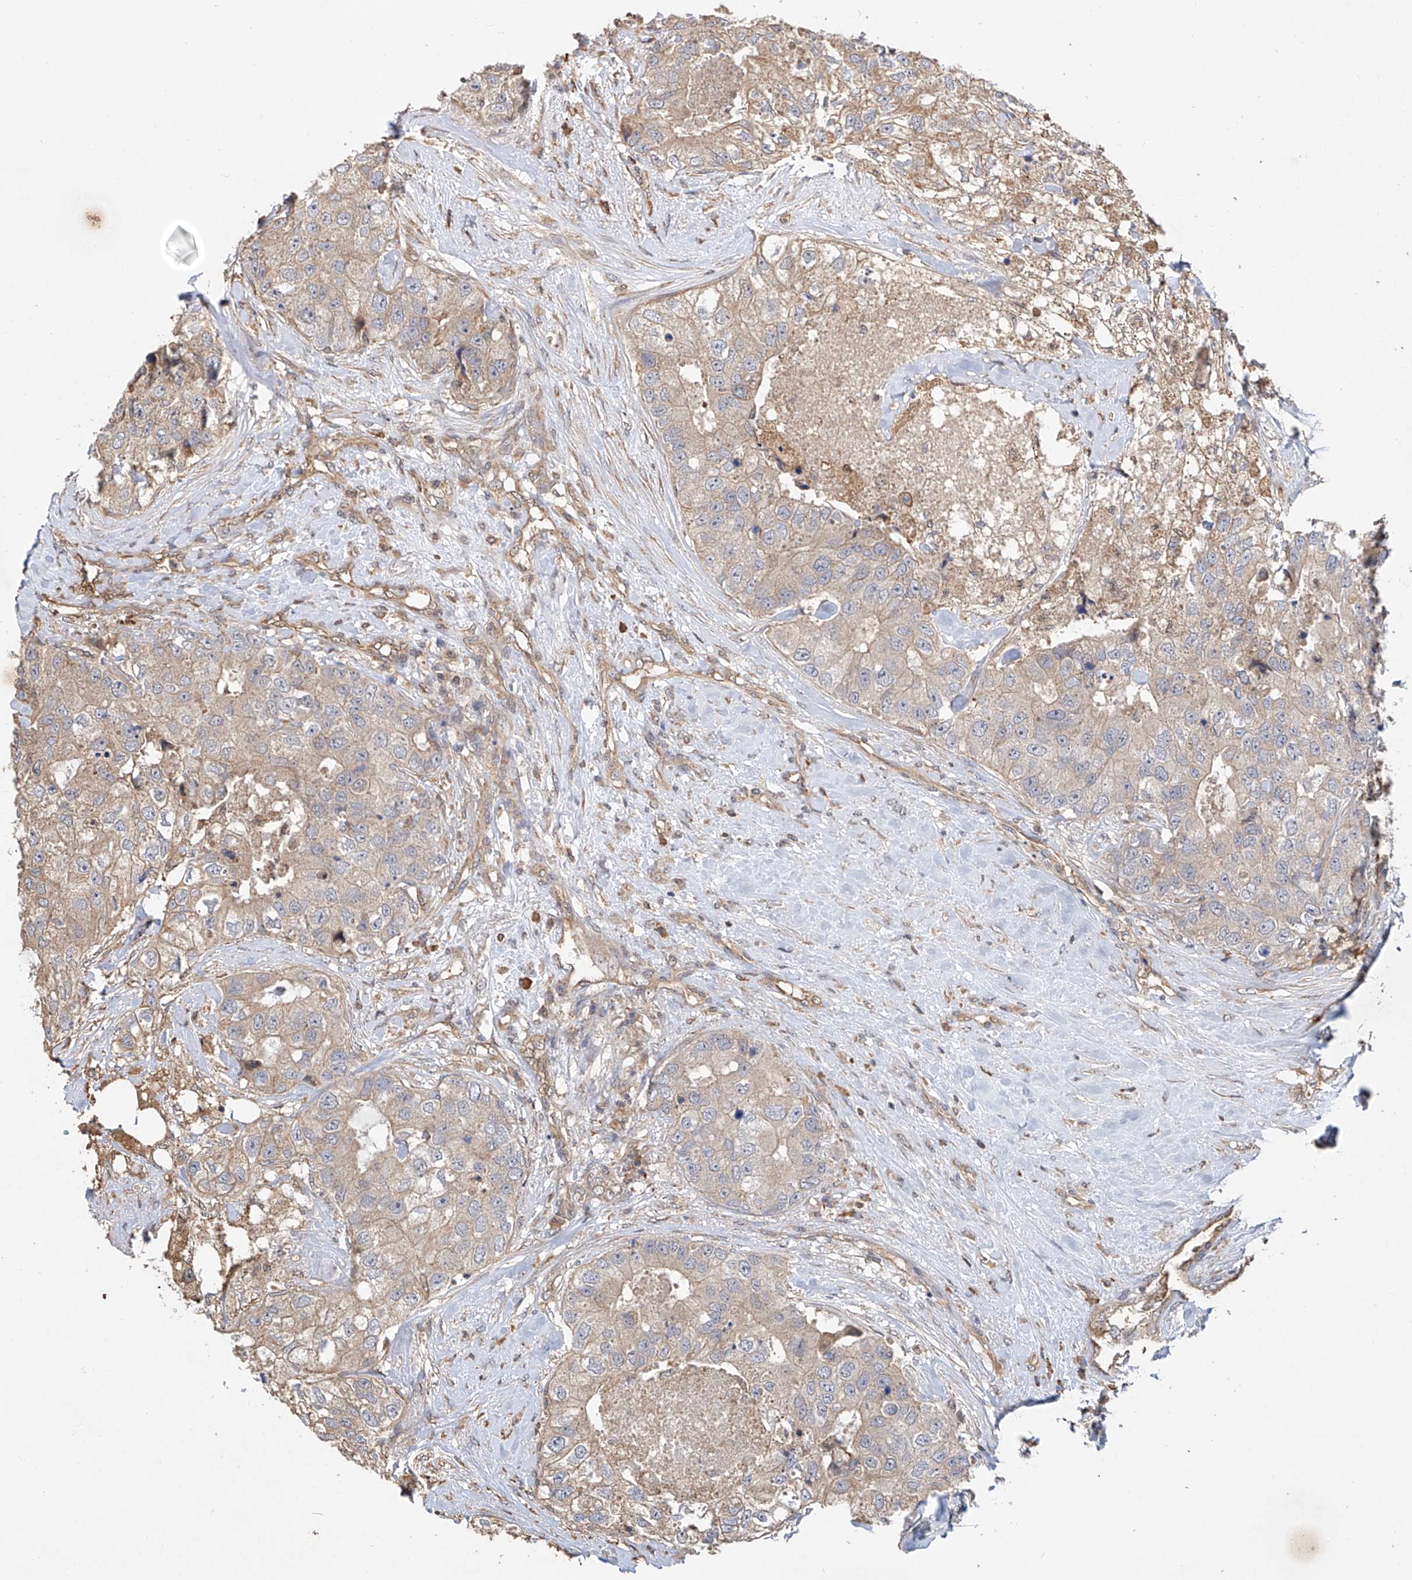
{"staining": {"intensity": "weak", "quantity": ">75%", "location": "cytoplasmic/membranous"}, "tissue": "breast cancer", "cell_type": "Tumor cells", "image_type": "cancer", "snomed": [{"axis": "morphology", "description": "Duct carcinoma"}, {"axis": "topography", "description": "Breast"}], "caption": "Breast cancer tissue exhibits weak cytoplasmic/membranous staining in about >75% of tumor cells, visualized by immunohistochemistry.", "gene": "RILPL2", "patient": {"sex": "female", "age": 62}}